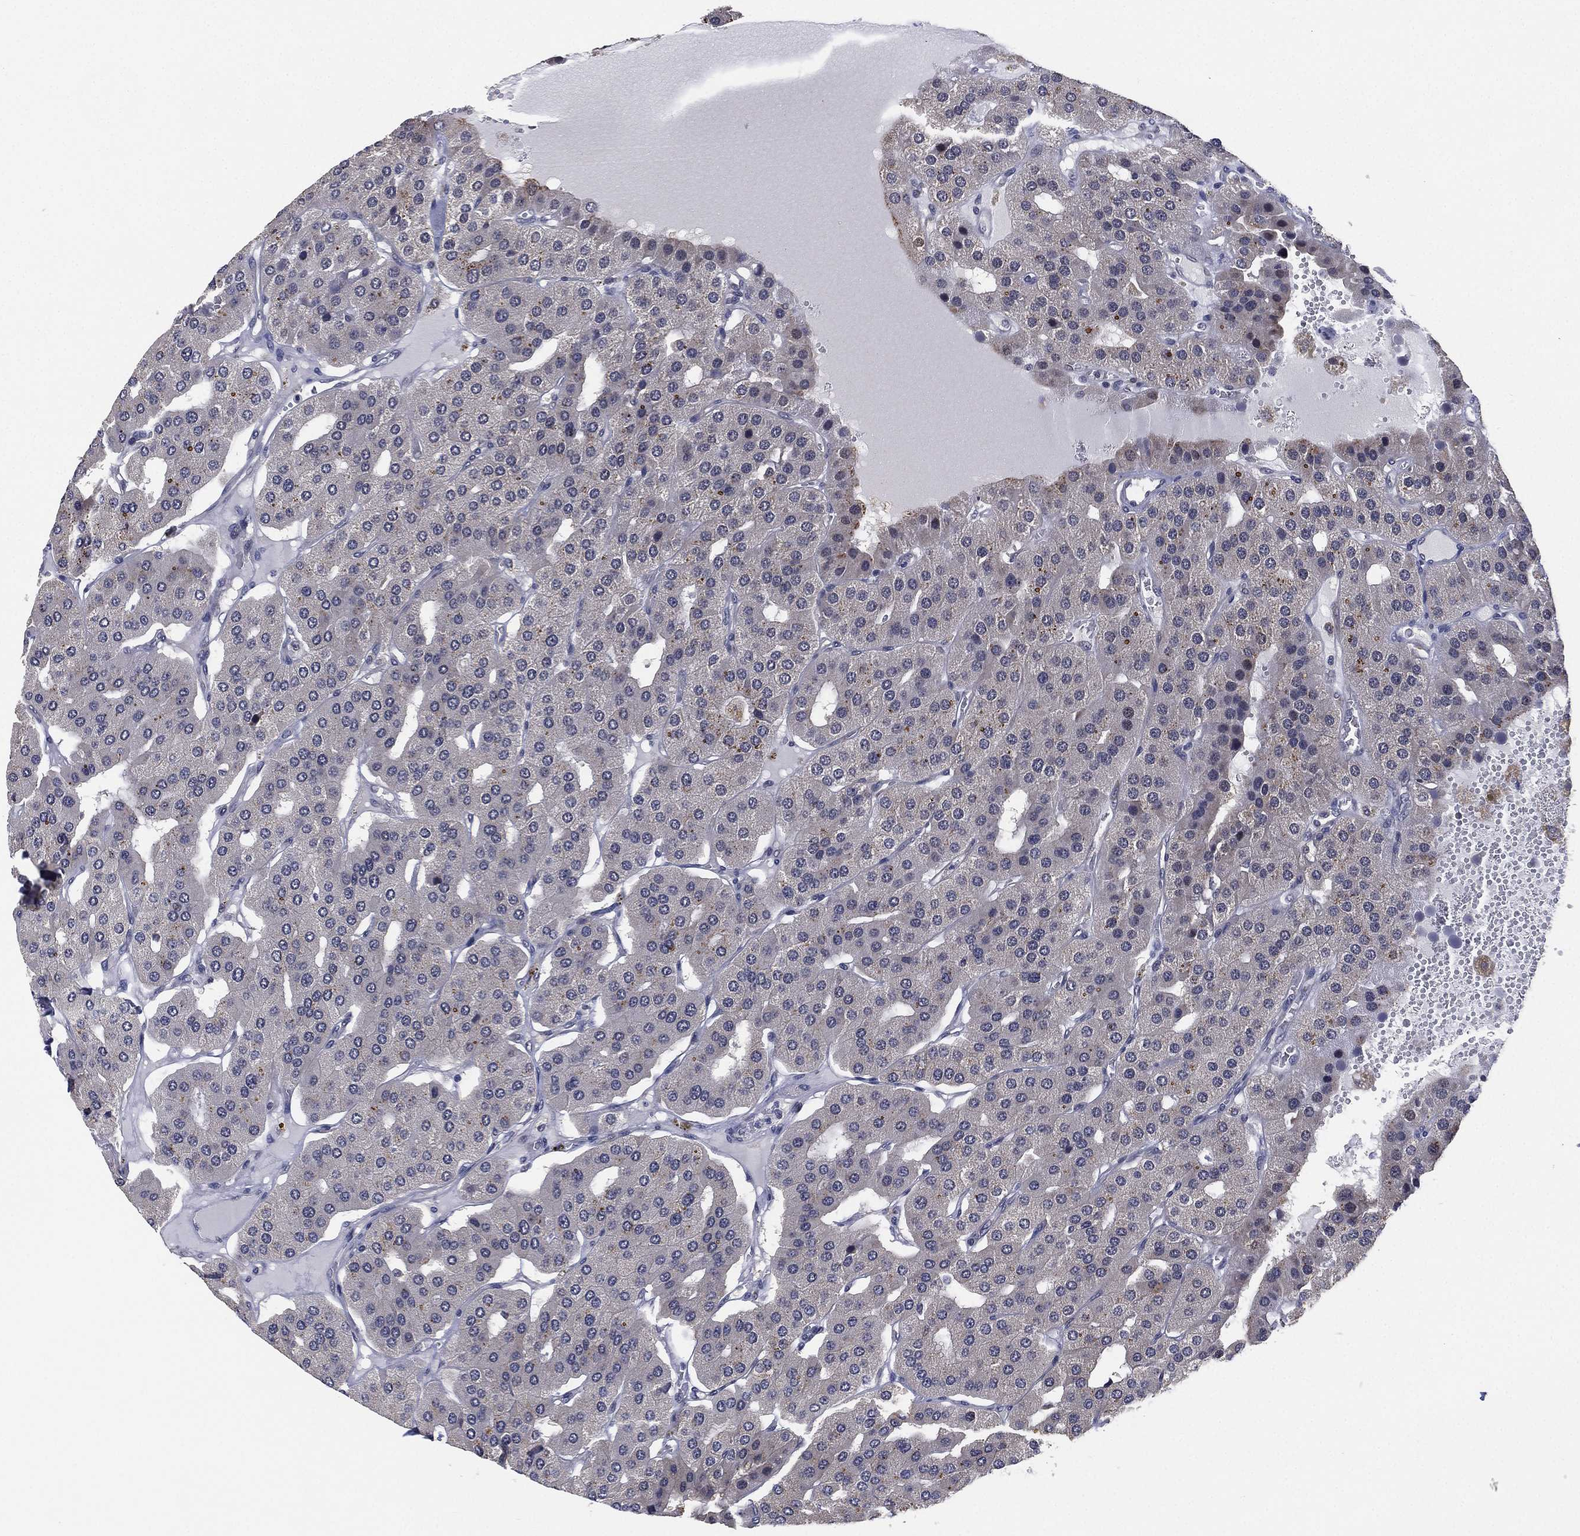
{"staining": {"intensity": "negative", "quantity": "none", "location": "none"}, "tissue": "parathyroid gland", "cell_type": "Glandular cells", "image_type": "normal", "snomed": [{"axis": "morphology", "description": "Normal tissue, NOS"}, {"axis": "morphology", "description": "Adenoma, NOS"}, {"axis": "topography", "description": "Parathyroid gland"}], "caption": "Immunohistochemistry (IHC) image of normal parathyroid gland stained for a protein (brown), which shows no positivity in glandular cells.", "gene": "SELENOO", "patient": {"sex": "female", "age": 86}}